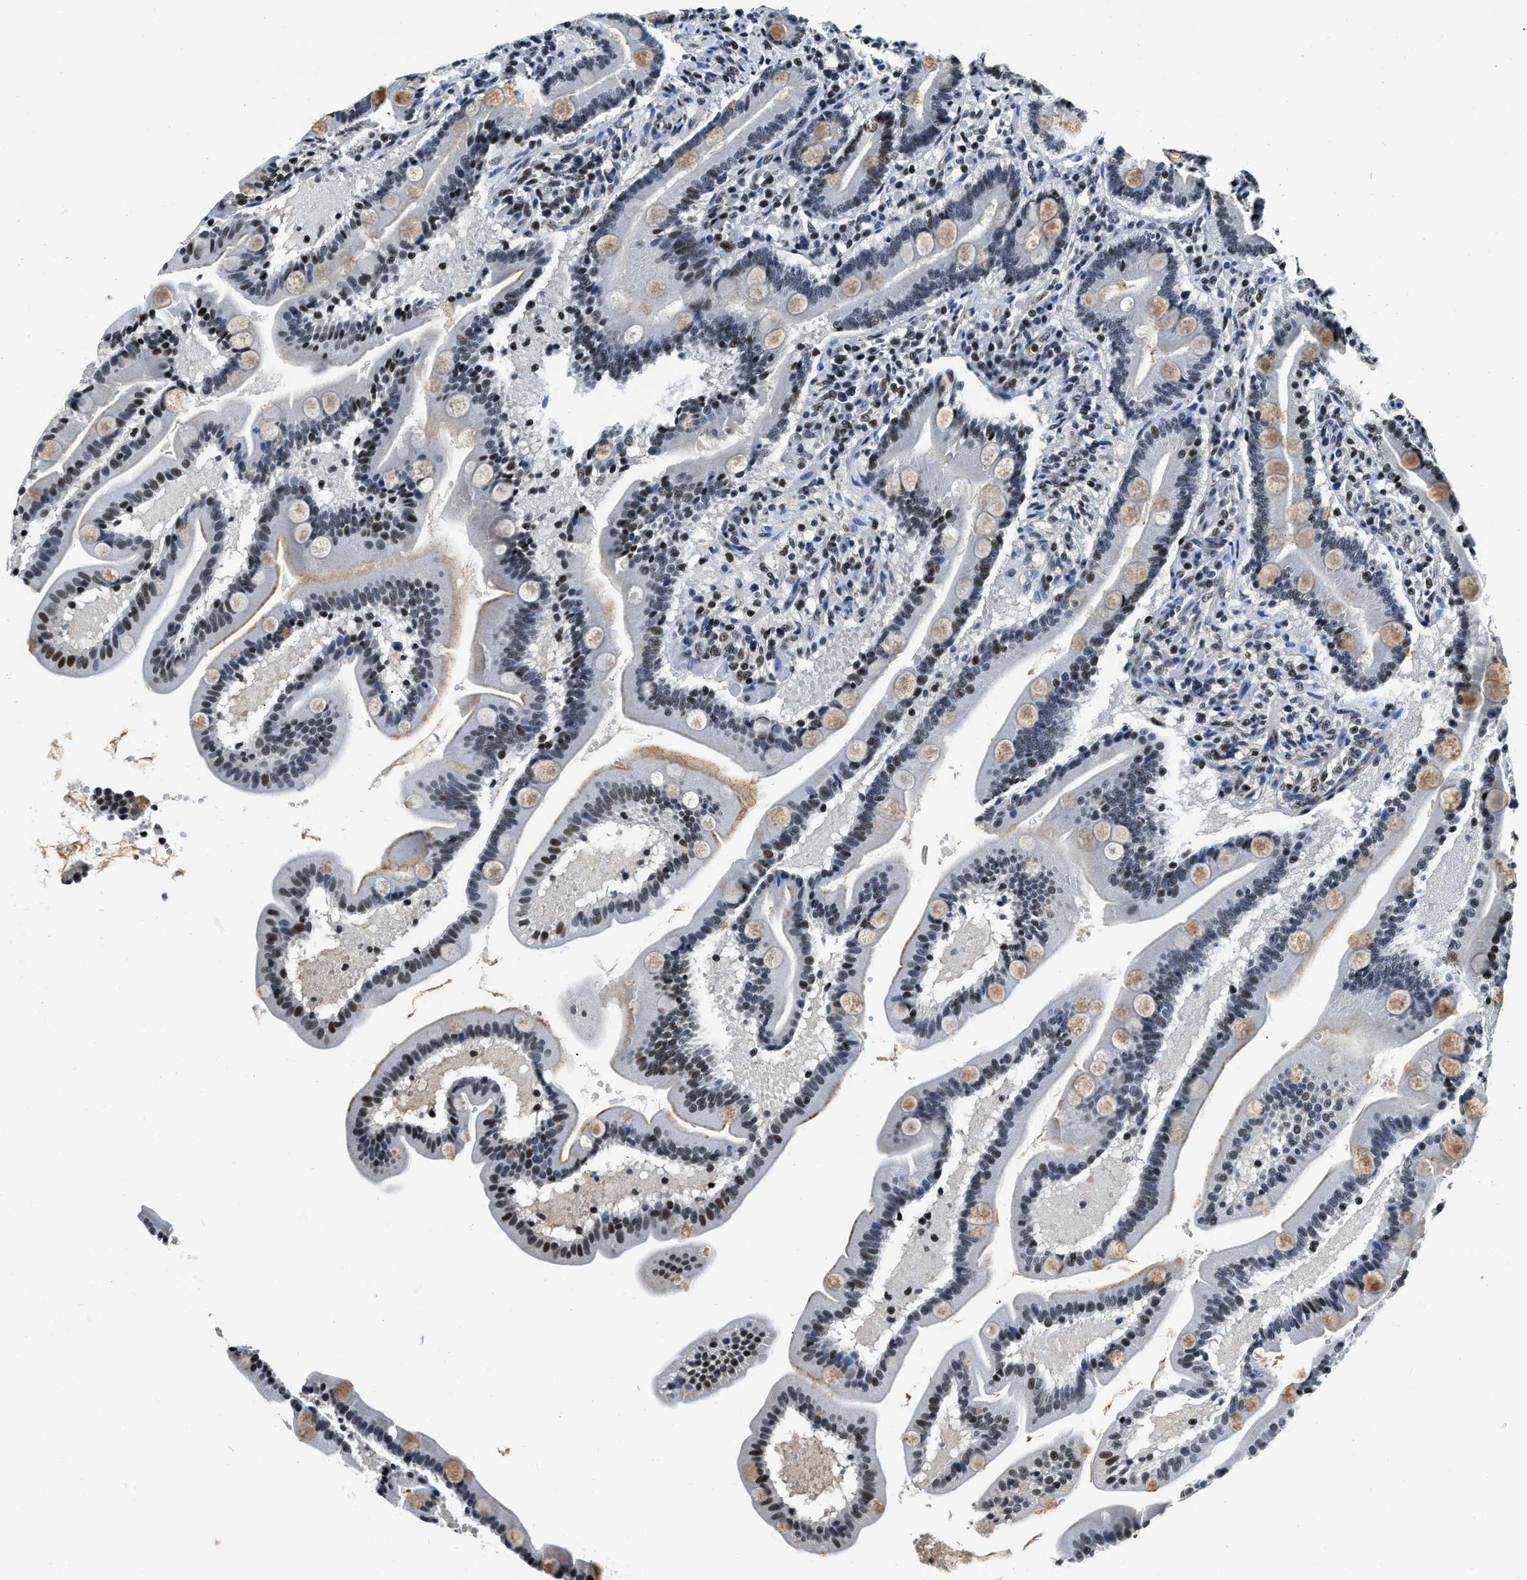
{"staining": {"intensity": "weak", "quantity": "25%-75%", "location": "nuclear"}, "tissue": "duodenum", "cell_type": "Glandular cells", "image_type": "normal", "snomed": [{"axis": "morphology", "description": "Normal tissue, NOS"}, {"axis": "topography", "description": "Duodenum"}], "caption": "Immunohistochemical staining of benign human duodenum displays 25%-75% levels of weak nuclear protein staining in about 25%-75% of glandular cells.", "gene": "CCNE1", "patient": {"sex": "male", "age": 54}}